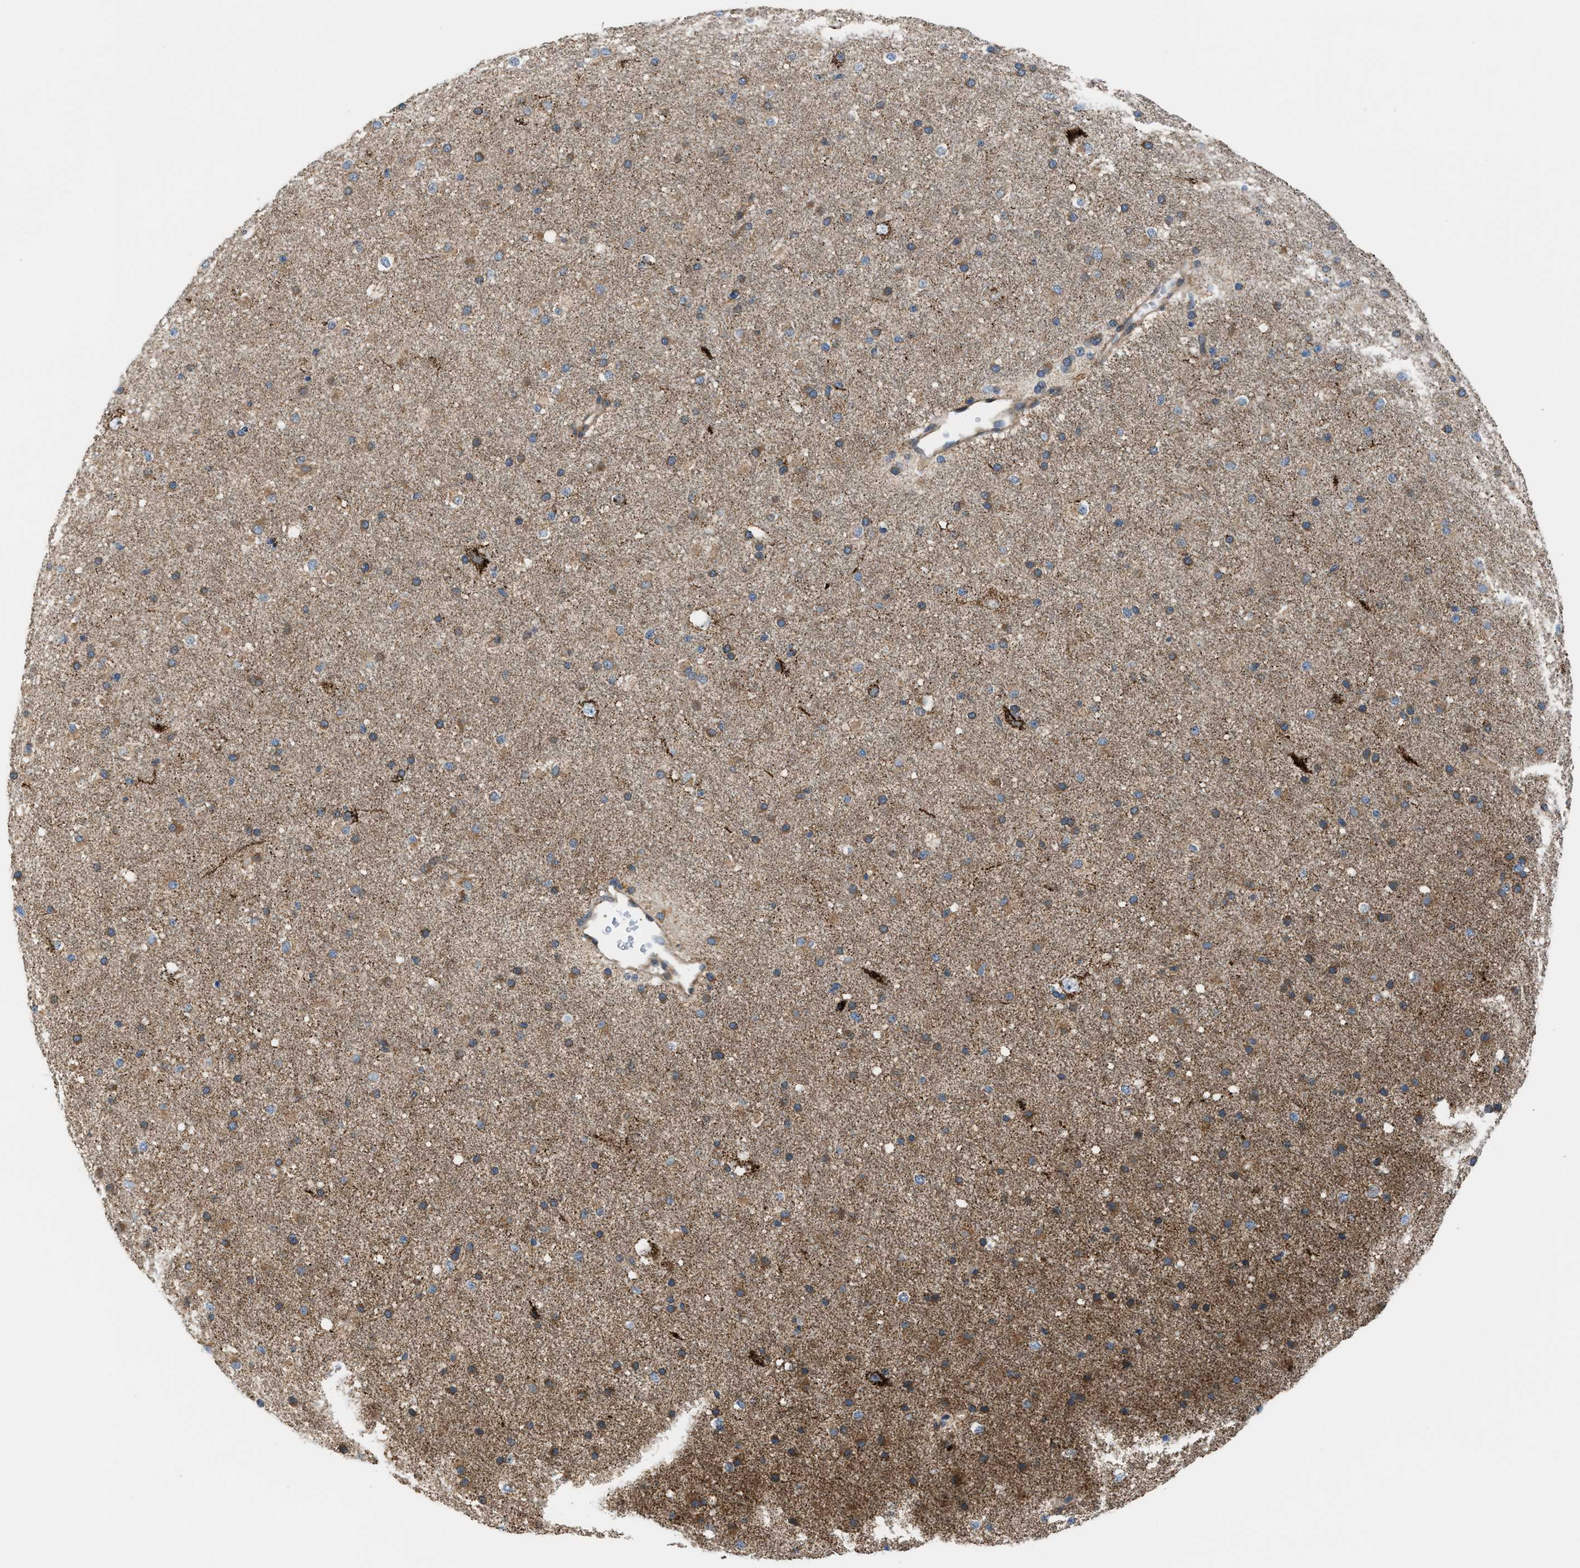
{"staining": {"intensity": "moderate", "quantity": ">75%", "location": "cytoplasmic/membranous"}, "tissue": "cerebral cortex", "cell_type": "Endothelial cells", "image_type": "normal", "snomed": [{"axis": "morphology", "description": "Normal tissue, NOS"}, {"axis": "morphology", "description": "Developmental malformation"}, {"axis": "topography", "description": "Cerebral cortex"}], "caption": "A medium amount of moderate cytoplasmic/membranous positivity is seen in approximately >75% of endothelial cells in unremarkable cerebral cortex. (DAB = brown stain, brightfield microscopy at high magnification).", "gene": "PDCL", "patient": {"sex": "female", "age": 30}}